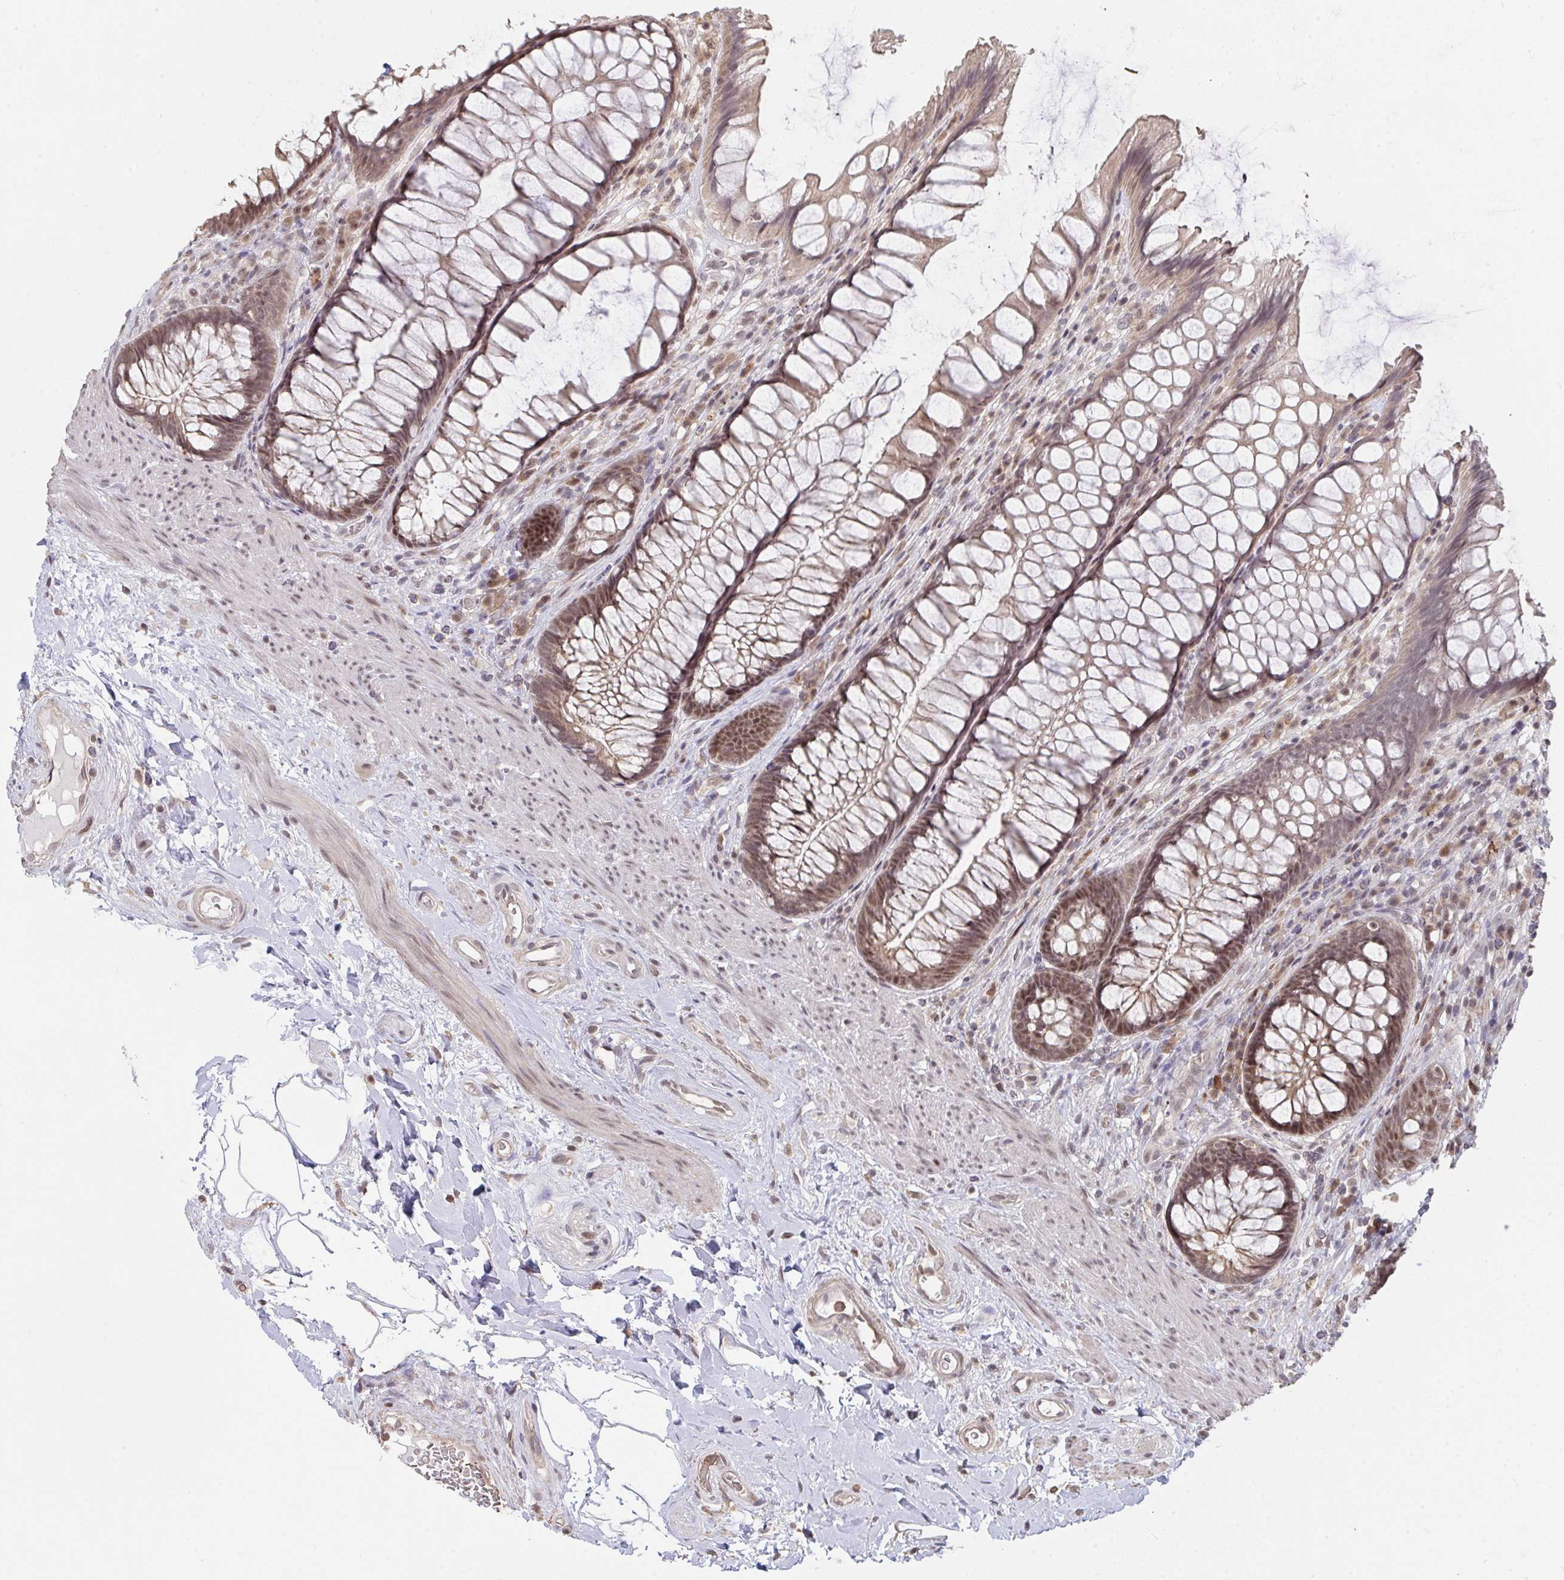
{"staining": {"intensity": "moderate", "quantity": ">75%", "location": "cytoplasmic/membranous,nuclear"}, "tissue": "rectum", "cell_type": "Glandular cells", "image_type": "normal", "snomed": [{"axis": "morphology", "description": "Normal tissue, NOS"}, {"axis": "topography", "description": "Rectum"}], "caption": "This is an image of IHC staining of normal rectum, which shows moderate positivity in the cytoplasmic/membranous,nuclear of glandular cells.", "gene": "SAP30", "patient": {"sex": "male", "age": 53}}